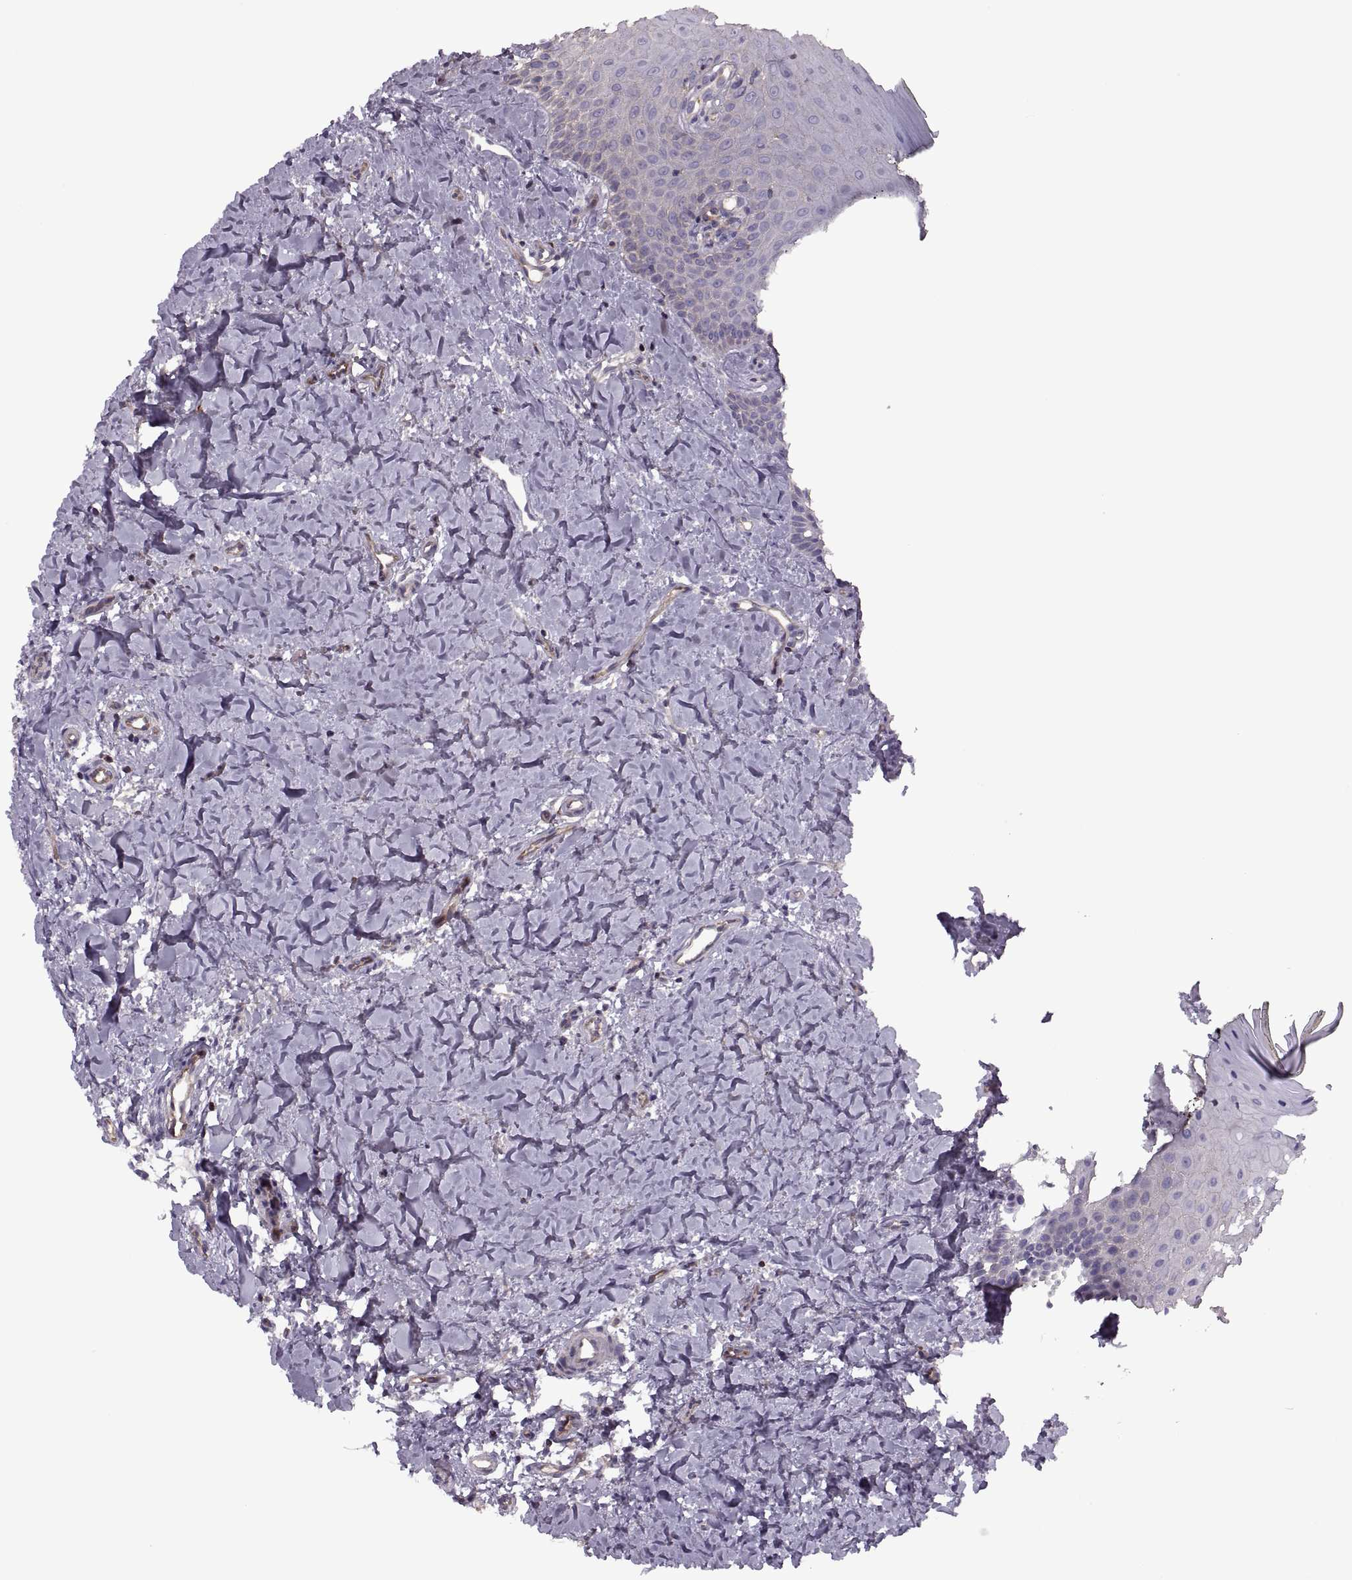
{"staining": {"intensity": "negative", "quantity": "none", "location": "none"}, "tissue": "oral mucosa", "cell_type": "Squamous epithelial cells", "image_type": "normal", "snomed": [{"axis": "morphology", "description": "Normal tissue, NOS"}, {"axis": "topography", "description": "Oral tissue"}], "caption": "A high-resolution micrograph shows IHC staining of normal oral mucosa, which exhibits no significant staining in squamous epithelial cells.", "gene": "SLC2A14", "patient": {"sex": "female", "age": 43}}